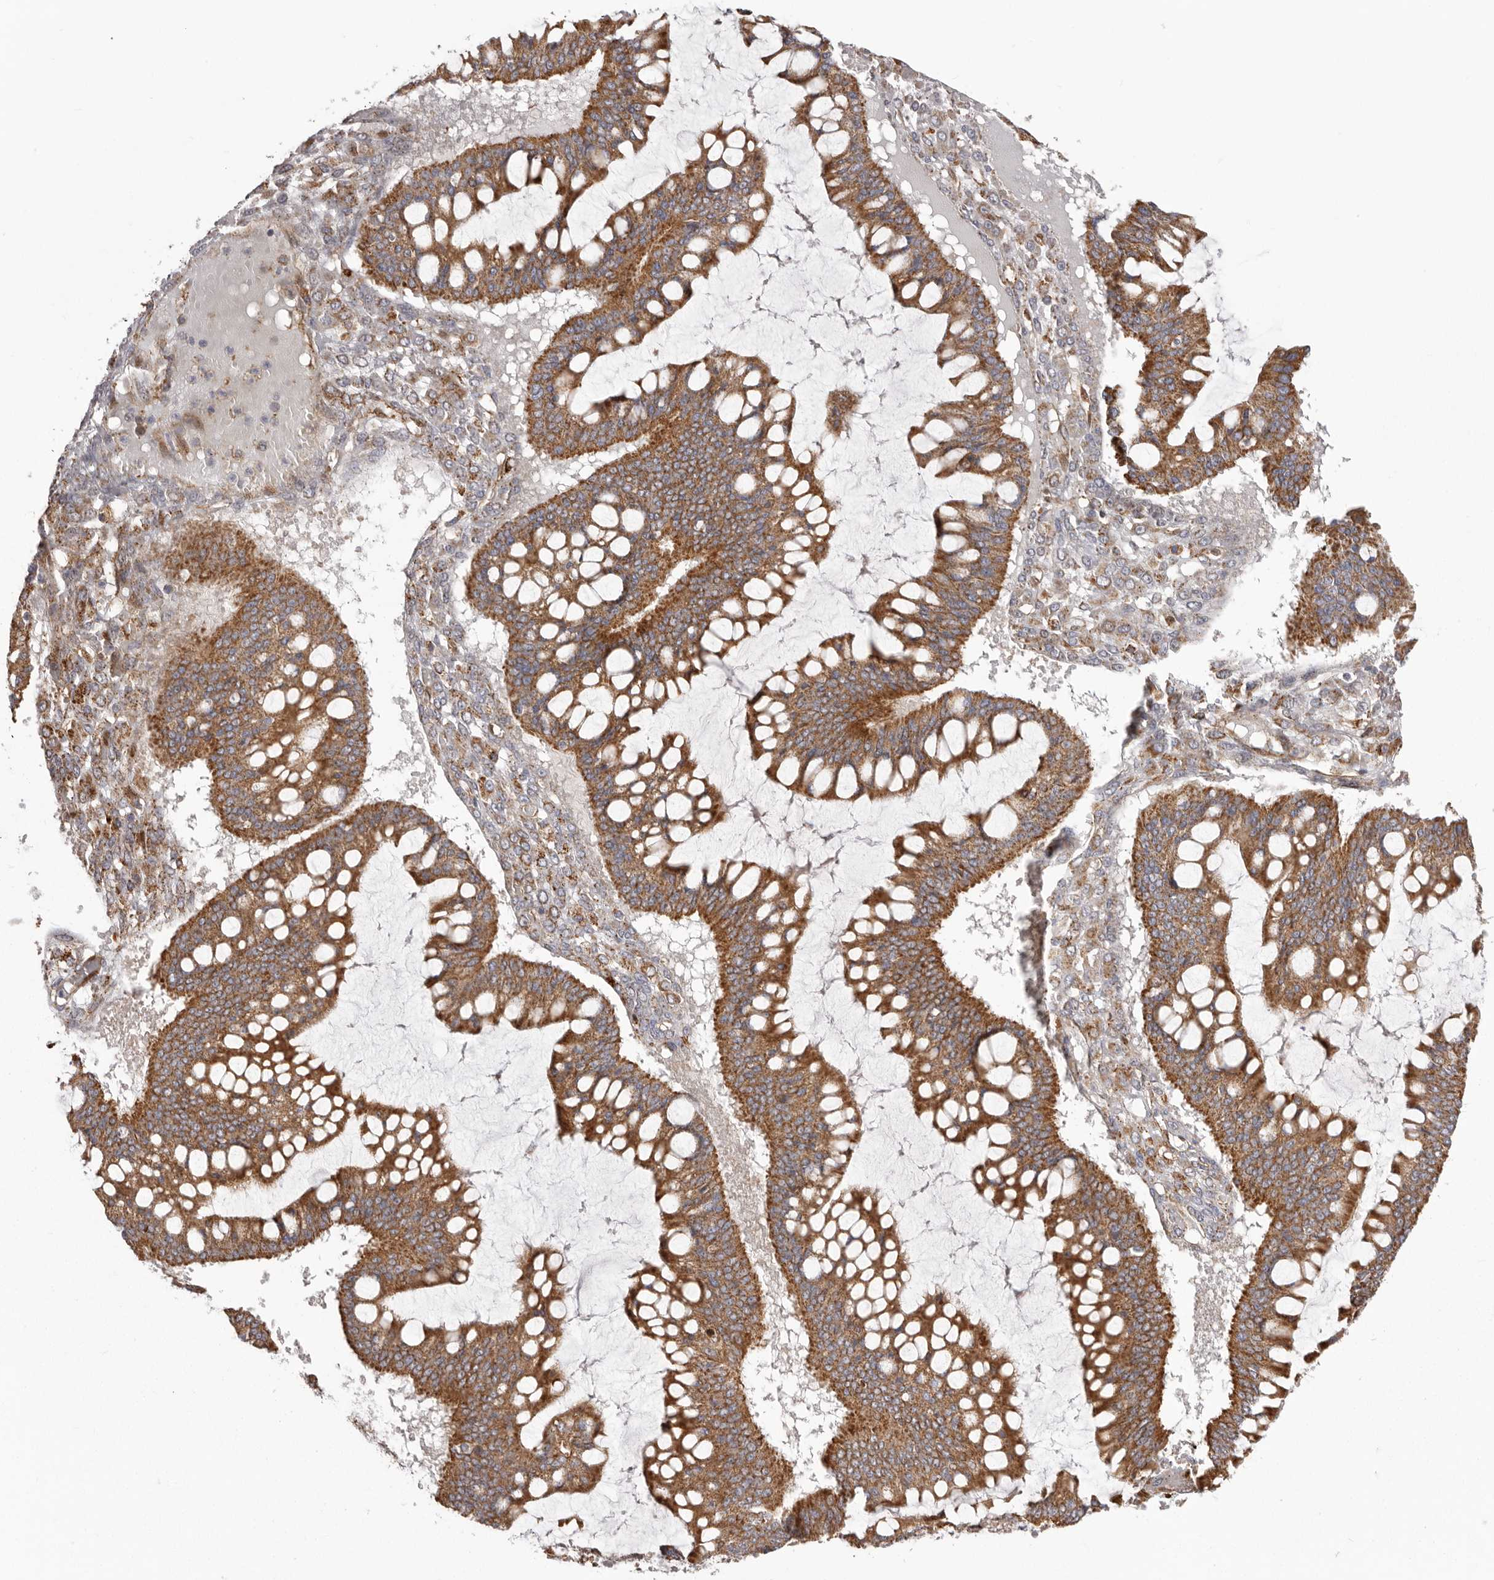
{"staining": {"intensity": "moderate", "quantity": ">75%", "location": "cytoplasmic/membranous"}, "tissue": "ovarian cancer", "cell_type": "Tumor cells", "image_type": "cancer", "snomed": [{"axis": "morphology", "description": "Cystadenocarcinoma, mucinous, NOS"}, {"axis": "topography", "description": "Ovary"}], "caption": "An IHC photomicrograph of tumor tissue is shown. Protein staining in brown labels moderate cytoplasmic/membranous positivity in mucinous cystadenocarcinoma (ovarian) within tumor cells. (DAB (3,3'-diaminobenzidine) = brown stain, brightfield microscopy at high magnification).", "gene": "NUP43", "patient": {"sex": "female", "age": 73}}